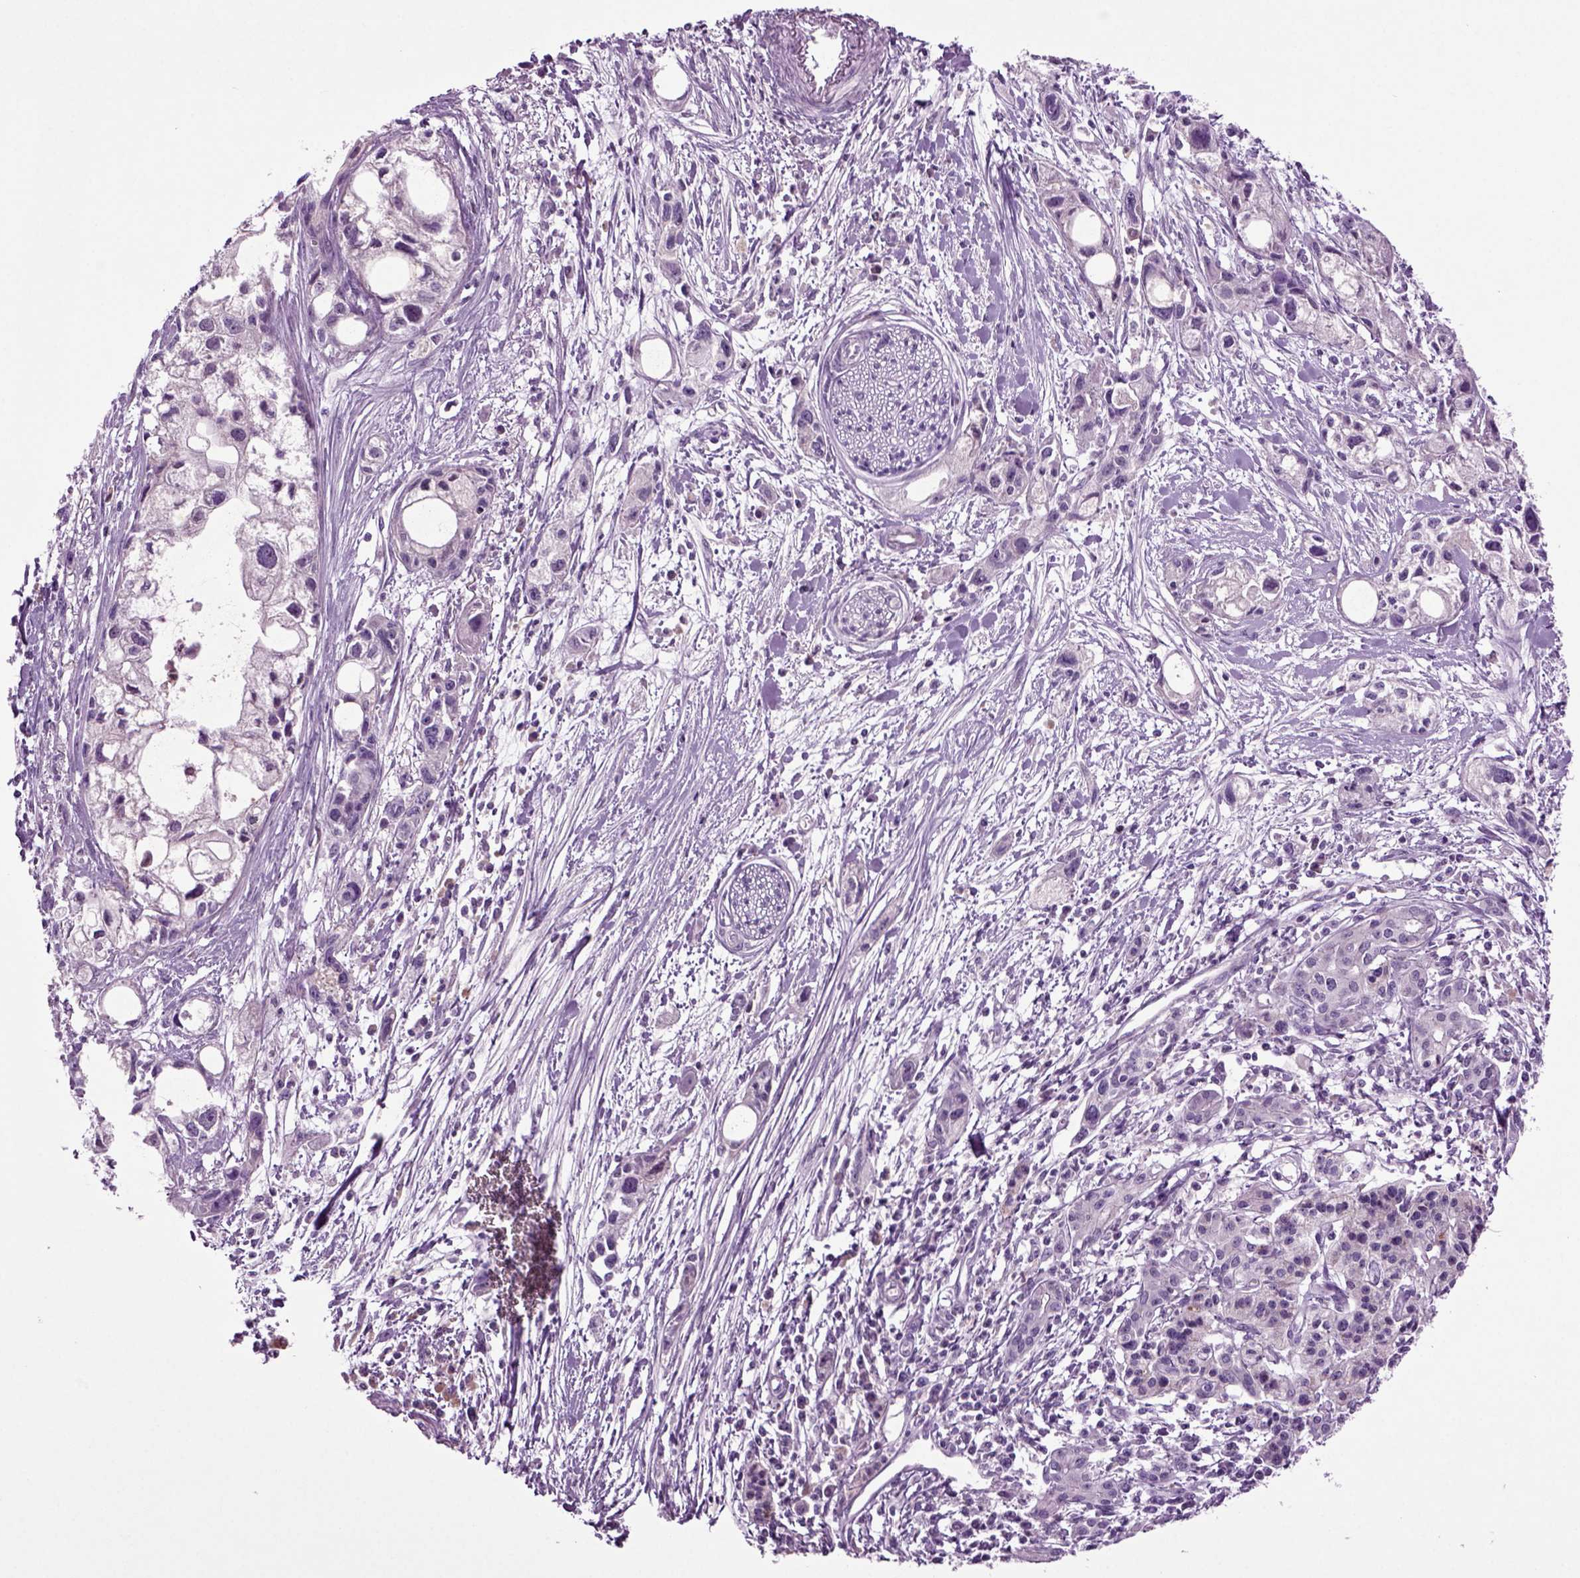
{"staining": {"intensity": "negative", "quantity": "none", "location": "none"}, "tissue": "pancreatic cancer", "cell_type": "Tumor cells", "image_type": "cancer", "snomed": [{"axis": "morphology", "description": "Adenocarcinoma, NOS"}, {"axis": "topography", "description": "Pancreas"}], "caption": "Immunohistochemistry image of human pancreatic adenocarcinoma stained for a protein (brown), which exhibits no positivity in tumor cells.", "gene": "FGF11", "patient": {"sex": "female", "age": 61}}